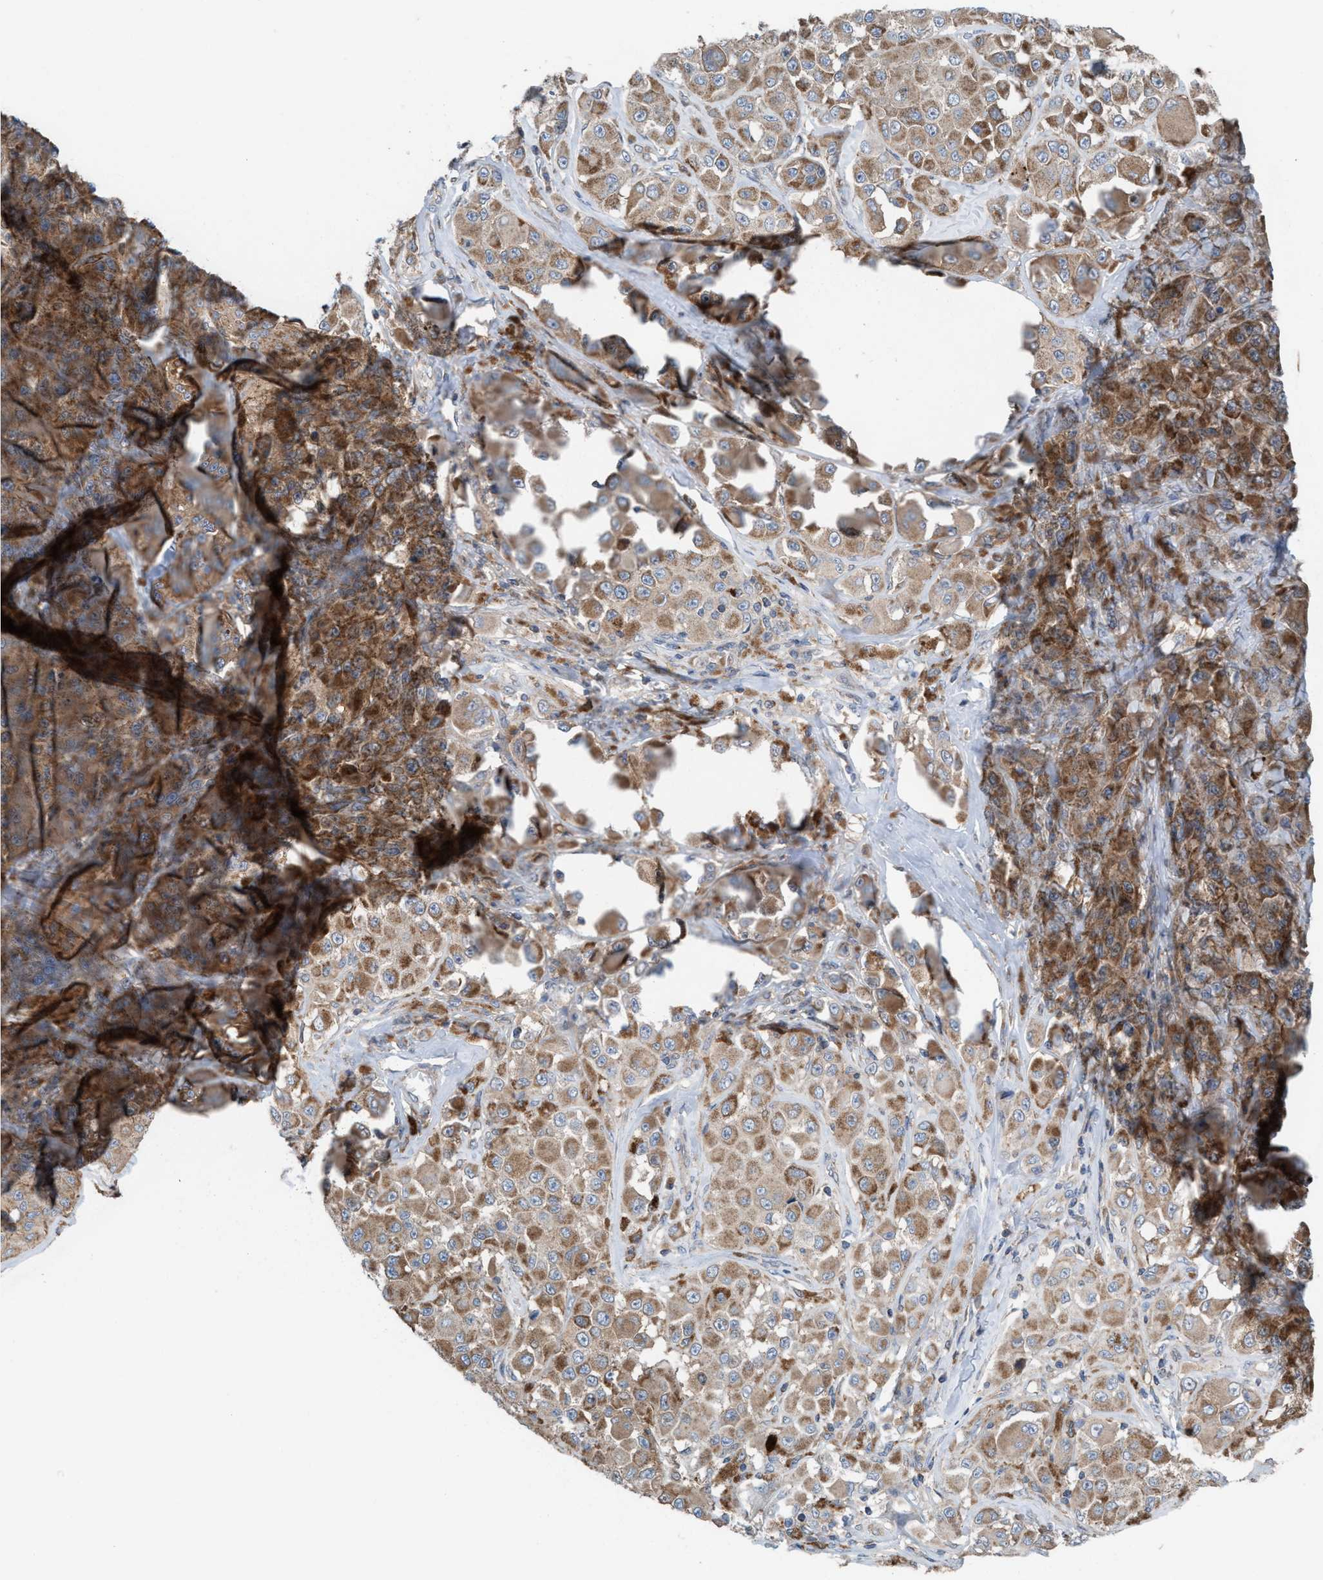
{"staining": {"intensity": "weak", "quantity": ">75%", "location": "cytoplasmic/membranous"}, "tissue": "melanoma", "cell_type": "Tumor cells", "image_type": "cancer", "snomed": [{"axis": "morphology", "description": "Malignant melanoma, NOS"}, {"axis": "topography", "description": "Skin"}], "caption": "IHC staining of melanoma, which demonstrates low levels of weak cytoplasmic/membranous expression in about >75% of tumor cells indicating weak cytoplasmic/membranous protein positivity. The staining was performed using DAB (3,3'-diaminobenzidine) (brown) for protein detection and nuclei were counterstained in hematoxylin (blue).", "gene": "MRM1", "patient": {"sex": "male", "age": 84}}